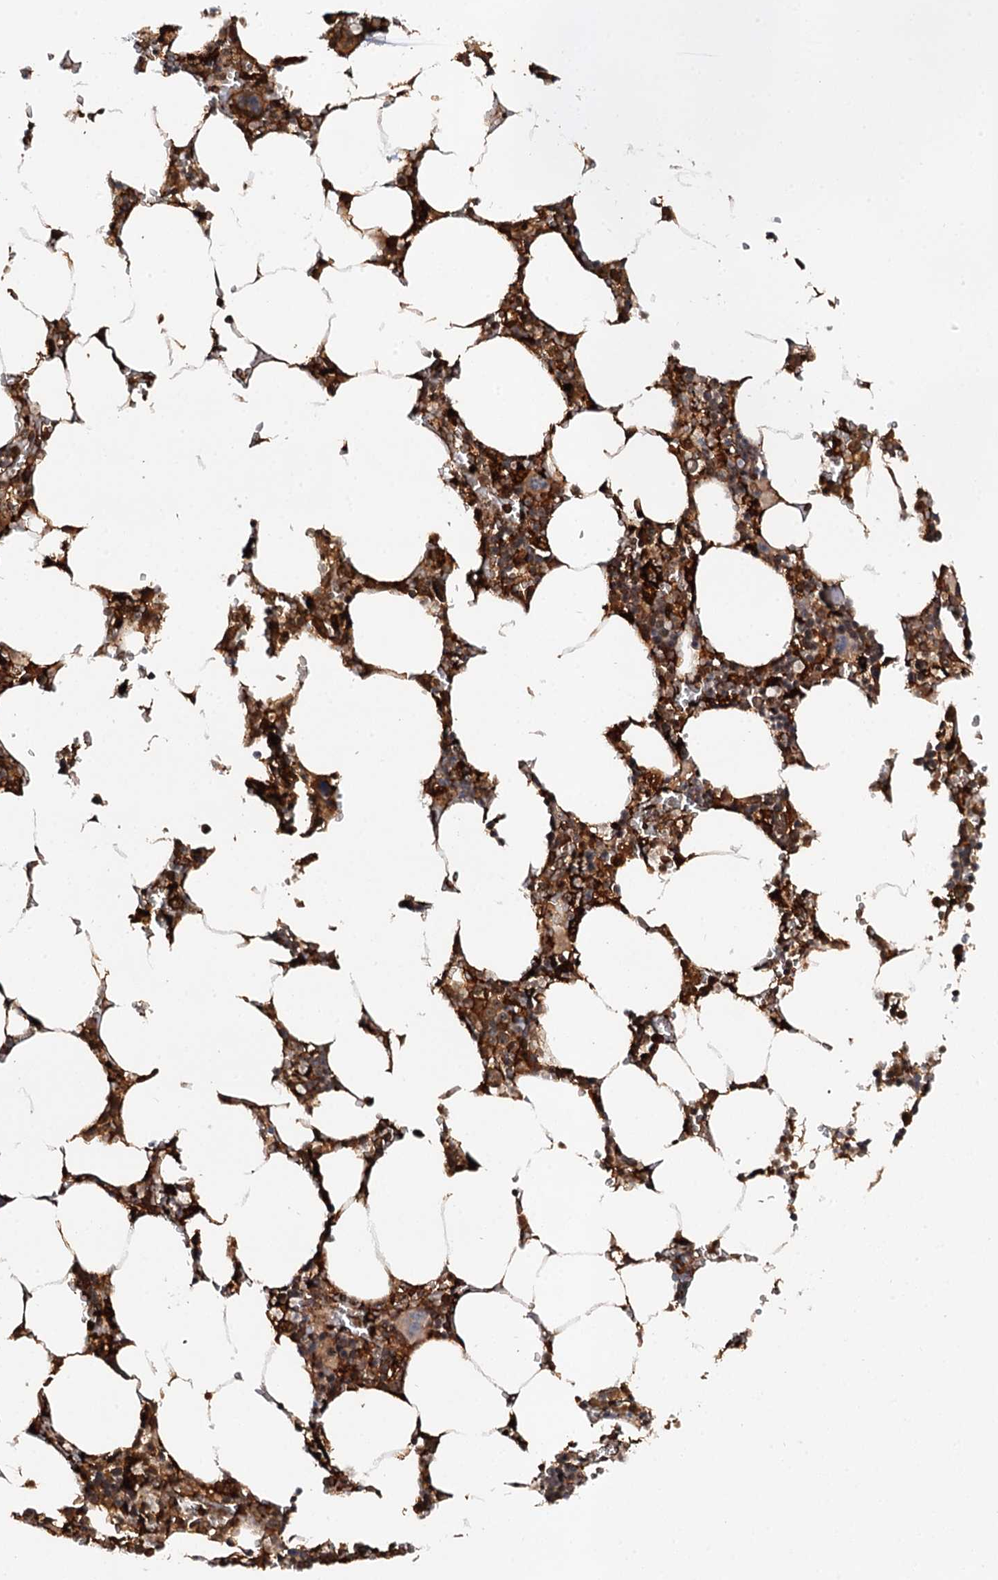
{"staining": {"intensity": "moderate", "quantity": ">75%", "location": "cytoplasmic/membranous,nuclear"}, "tissue": "bone marrow", "cell_type": "Hematopoietic cells", "image_type": "normal", "snomed": [{"axis": "morphology", "description": "Normal tissue, NOS"}, {"axis": "topography", "description": "Bone marrow"}], "caption": "This photomicrograph exhibits immunohistochemistry staining of unremarkable bone marrow, with medium moderate cytoplasmic/membranous,nuclear staining in approximately >75% of hematopoietic cells.", "gene": "BUD13", "patient": {"sex": "male", "age": 70}}